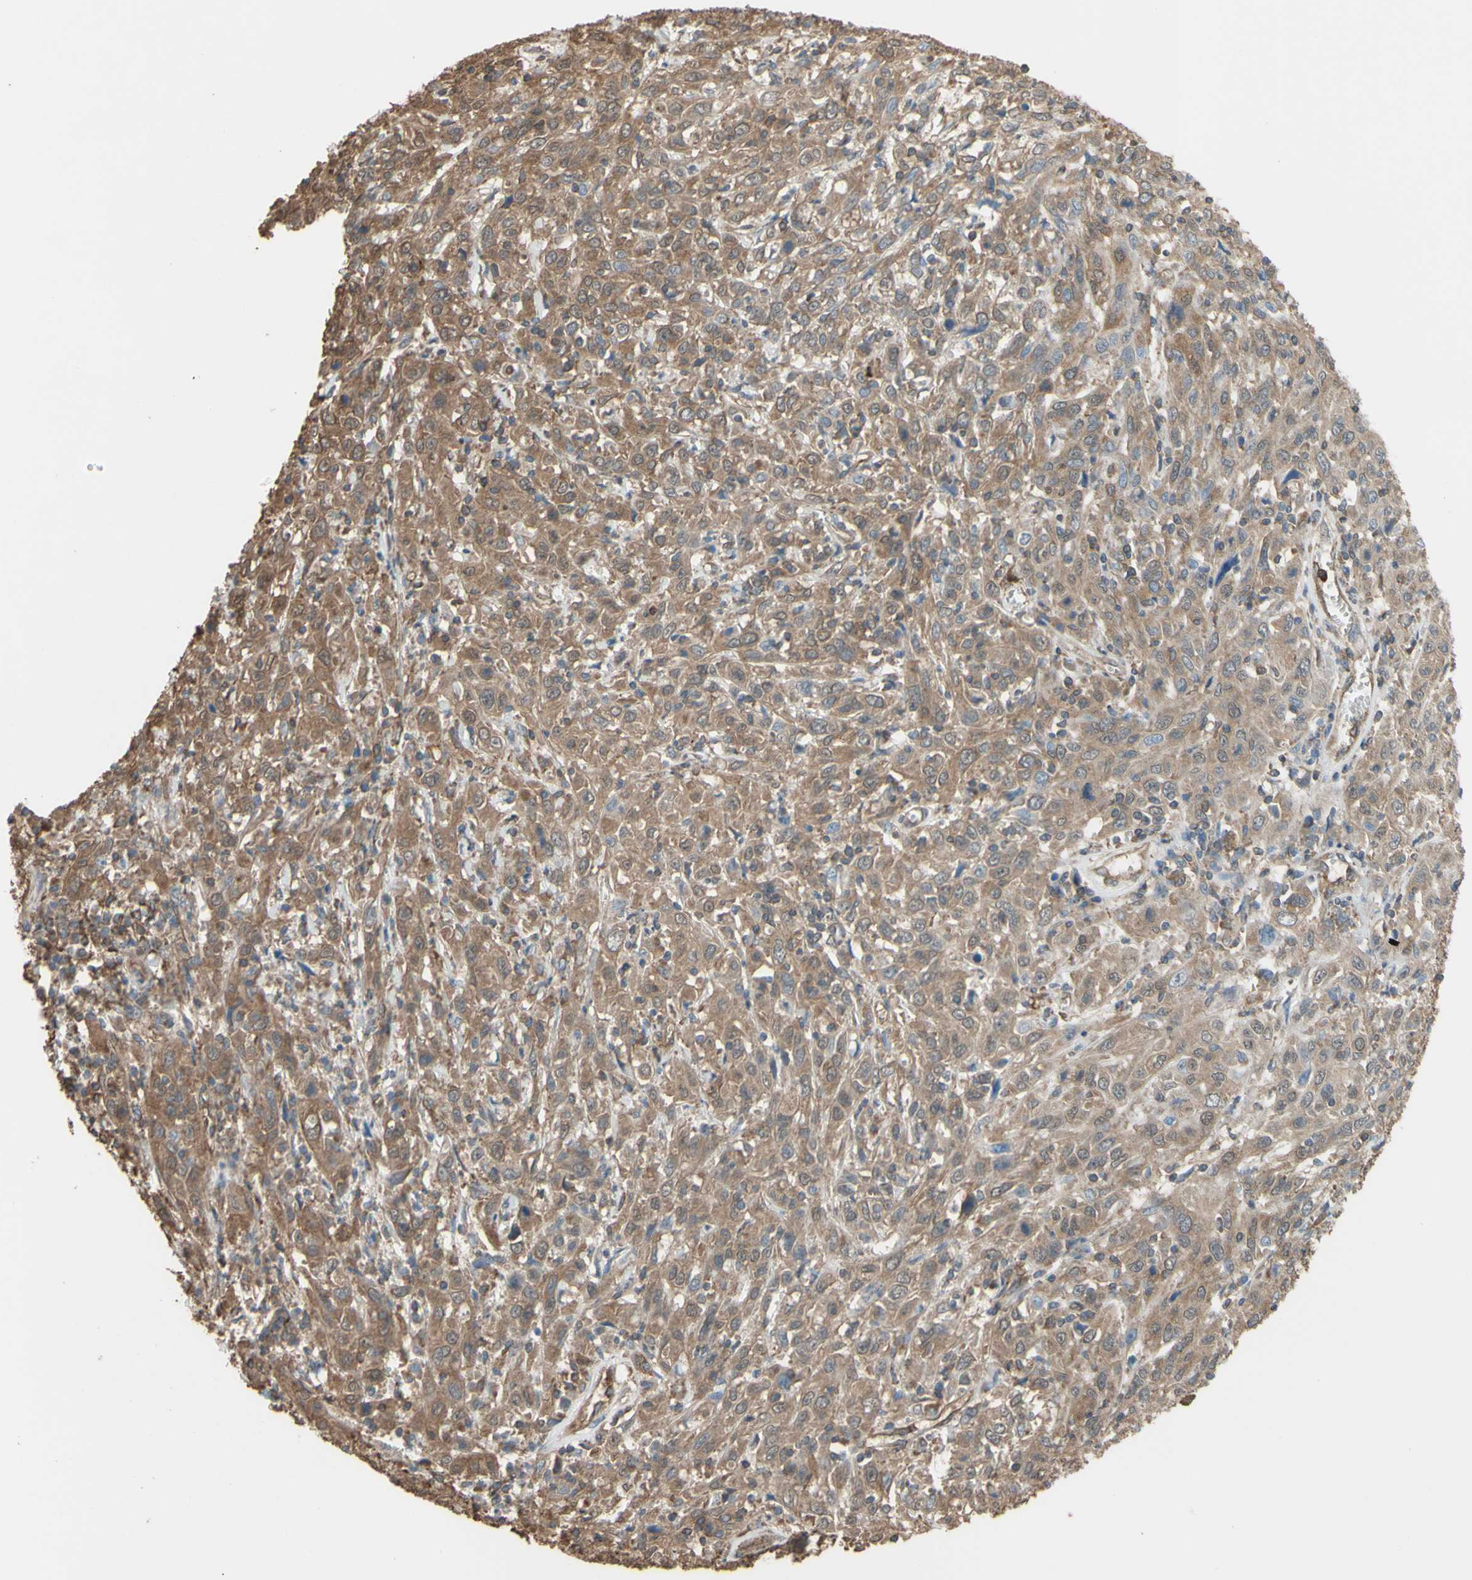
{"staining": {"intensity": "moderate", "quantity": ">75%", "location": "cytoplasmic/membranous"}, "tissue": "cervical cancer", "cell_type": "Tumor cells", "image_type": "cancer", "snomed": [{"axis": "morphology", "description": "Squamous cell carcinoma, NOS"}, {"axis": "topography", "description": "Cervix"}], "caption": "A medium amount of moderate cytoplasmic/membranous positivity is seen in about >75% of tumor cells in cervical squamous cell carcinoma tissue. (DAB IHC with brightfield microscopy, high magnification).", "gene": "CTTN", "patient": {"sex": "female", "age": 46}}